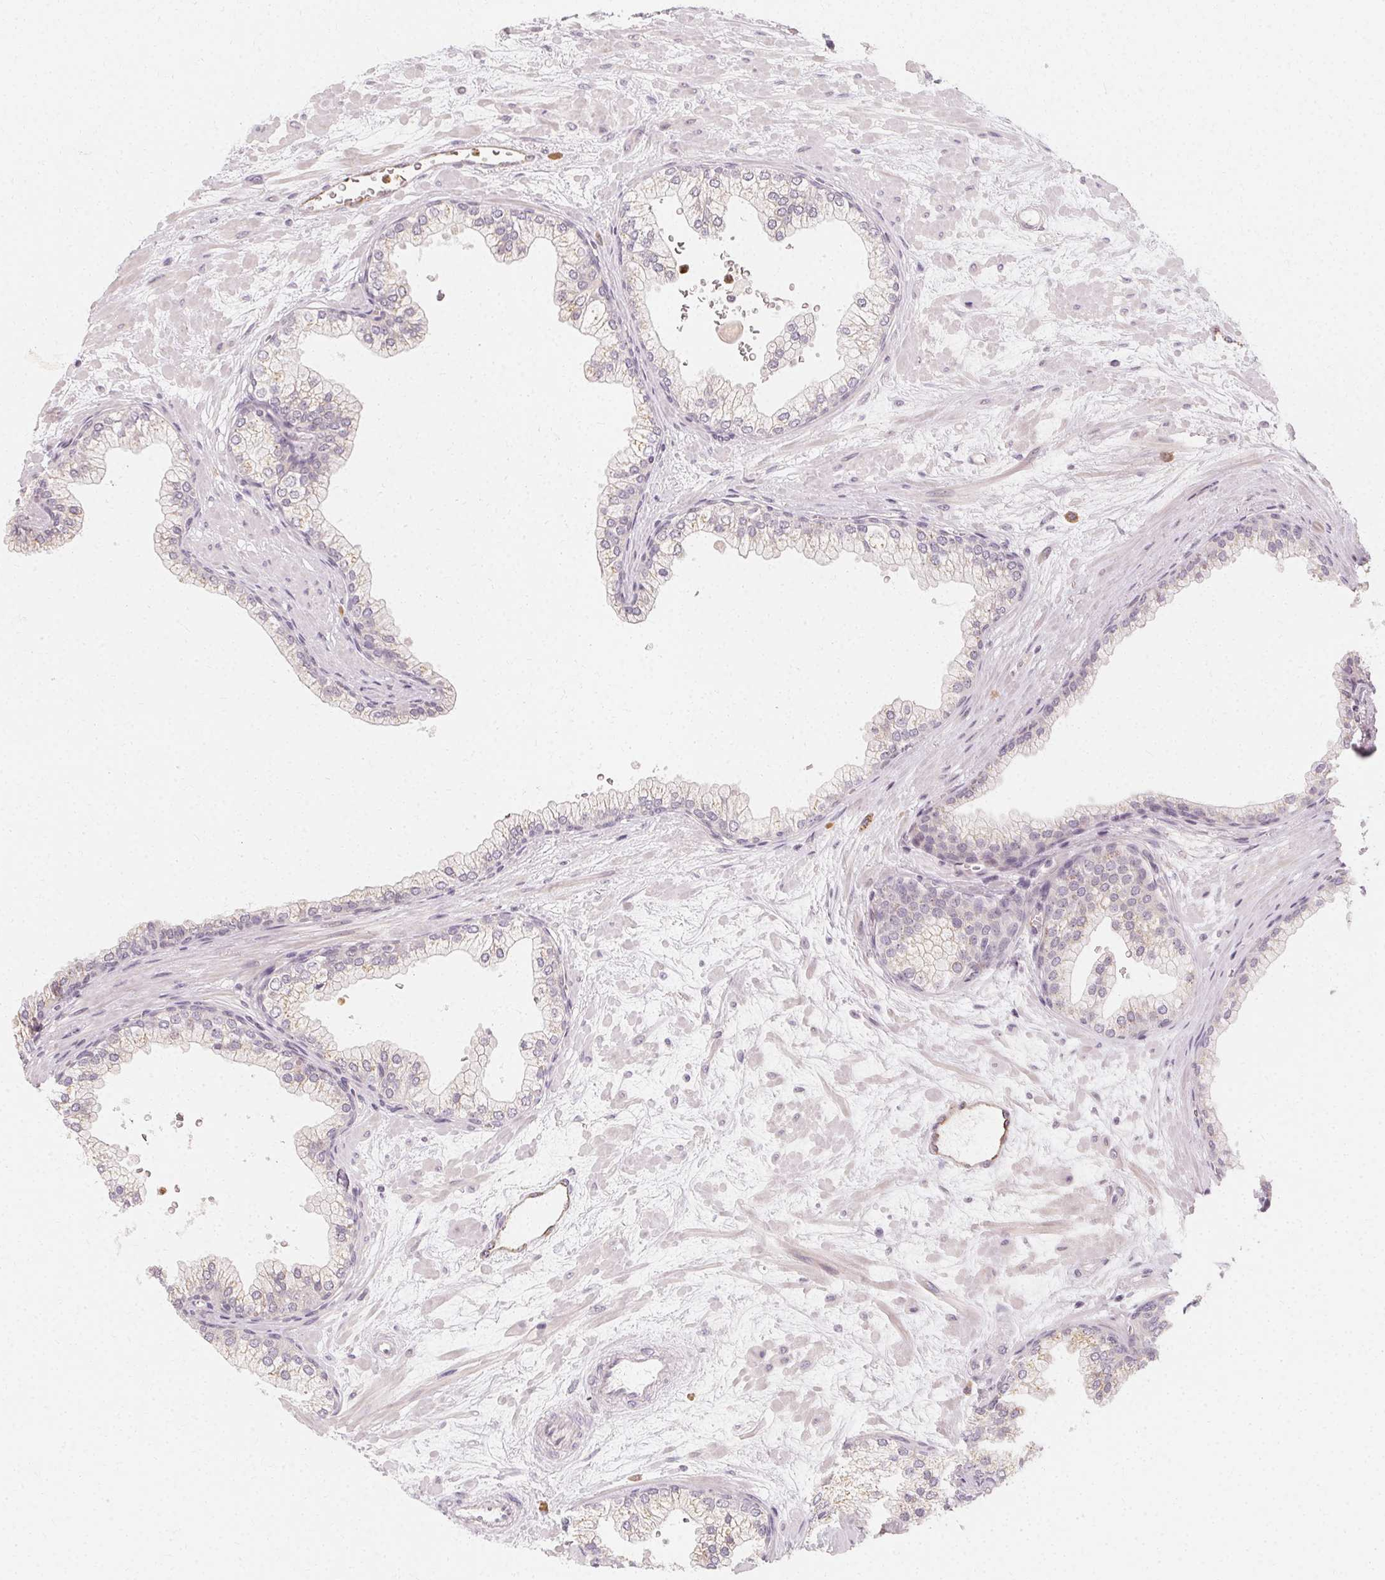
{"staining": {"intensity": "negative", "quantity": "none", "location": "none"}, "tissue": "prostate", "cell_type": "Glandular cells", "image_type": "normal", "snomed": [{"axis": "morphology", "description": "Normal tissue, NOS"}, {"axis": "topography", "description": "Prostate"}, {"axis": "topography", "description": "Peripheral nerve tissue"}], "caption": "This photomicrograph is of normal prostate stained with immunohistochemistry (IHC) to label a protein in brown with the nuclei are counter-stained blue. There is no positivity in glandular cells. The staining is performed using DAB brown chromogen with nuclei counter-stained in using hematoxylin.", "gene": "CLCNKA", "patient": {"sex": "male", "age": 61}}